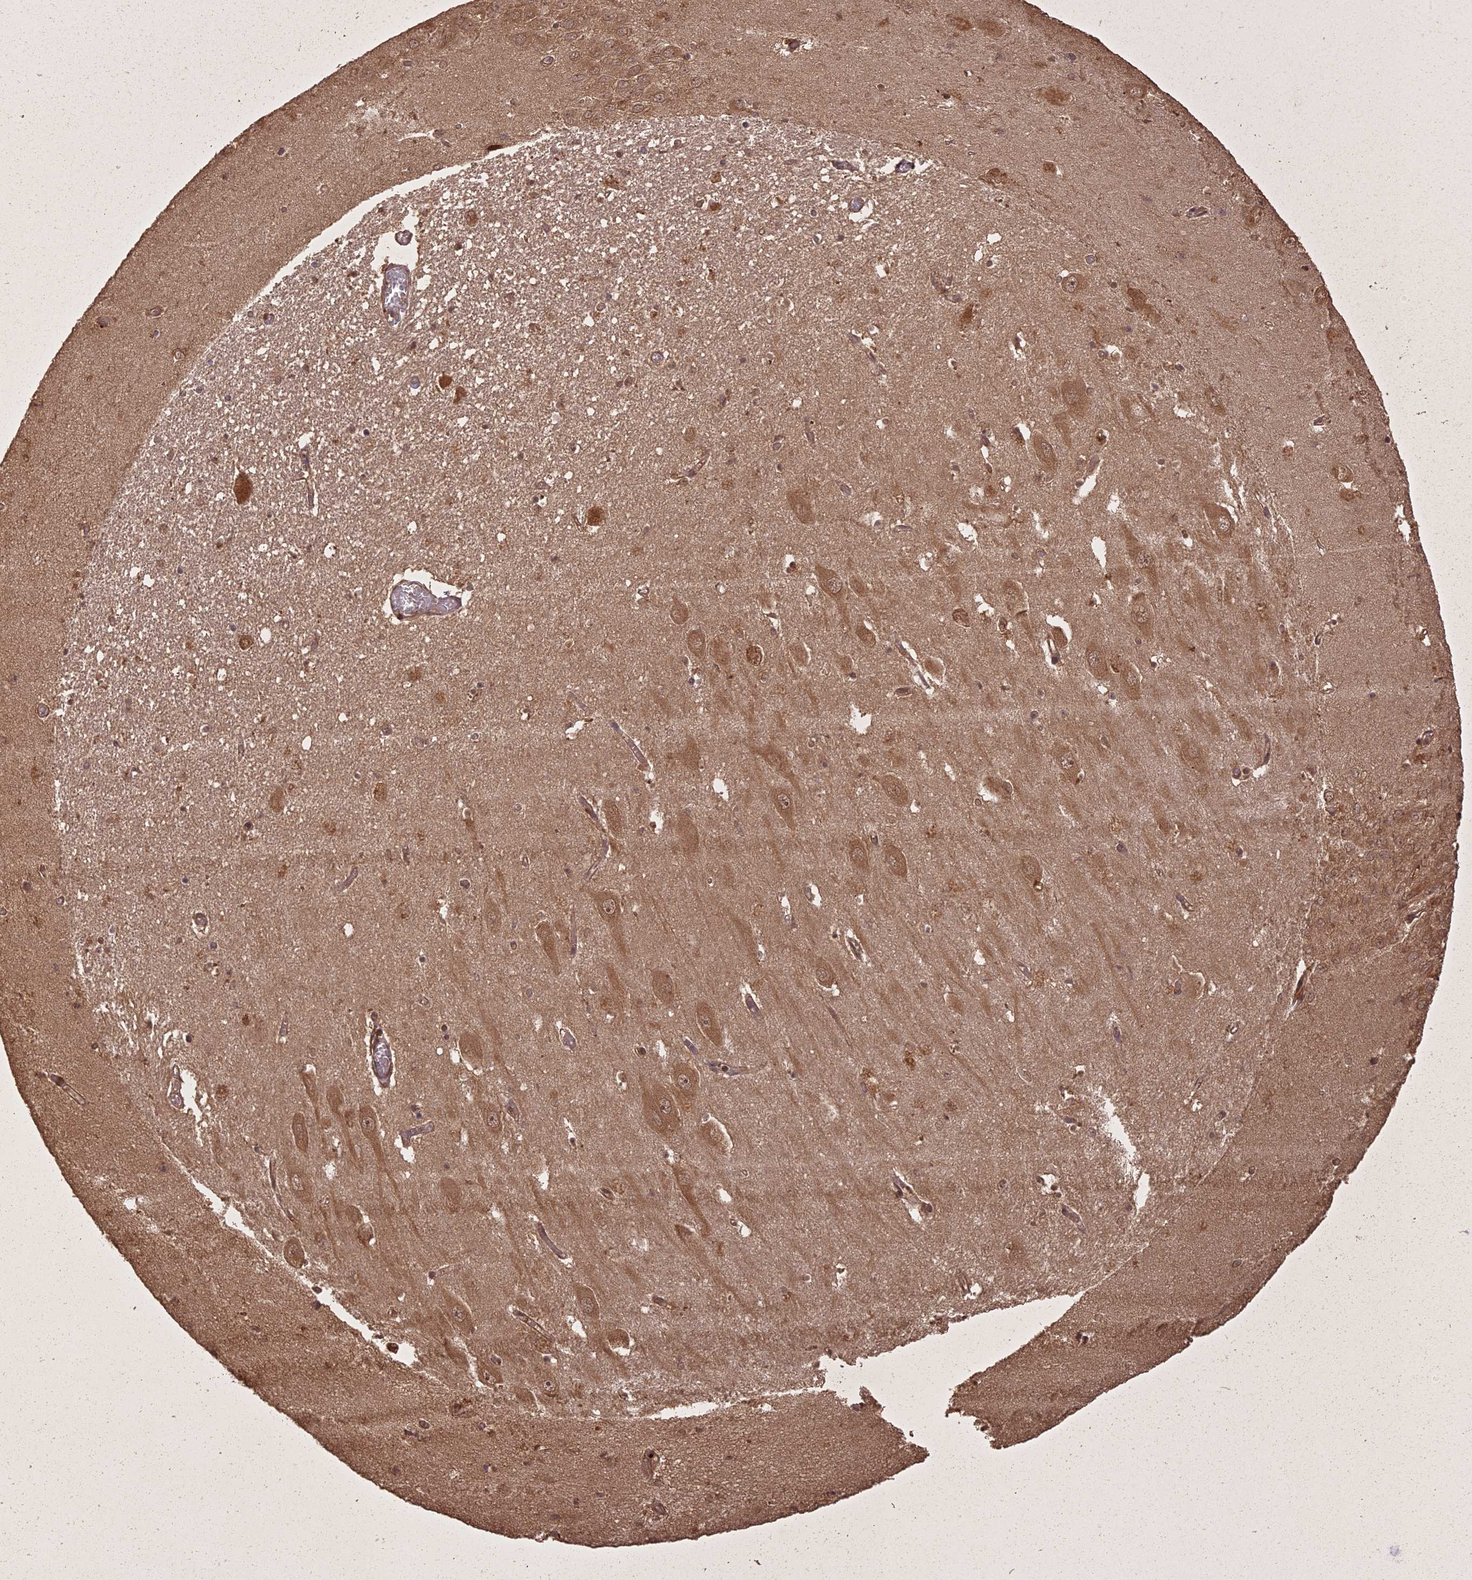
{"staining": {"intensity": "weak", "quantity": "<25%", "location": "cytoplasmic/membranous"}, "tissue": "hippocampus", "cell_type": "Glial cells", "image_type": "normal", "snomed": [{"axis": "morphology", "description": "Normal tissue, NOS"}, {"axis": "topography", "description": "Hippocampus"}], "caption": "A high-resolution photomicrograph shows immunohistochemistry staining of normal hippocampus, which reveals no significant staining in glial cells.", "gene": "LIN37", "patient": {"sex": "female", "age": 64}}